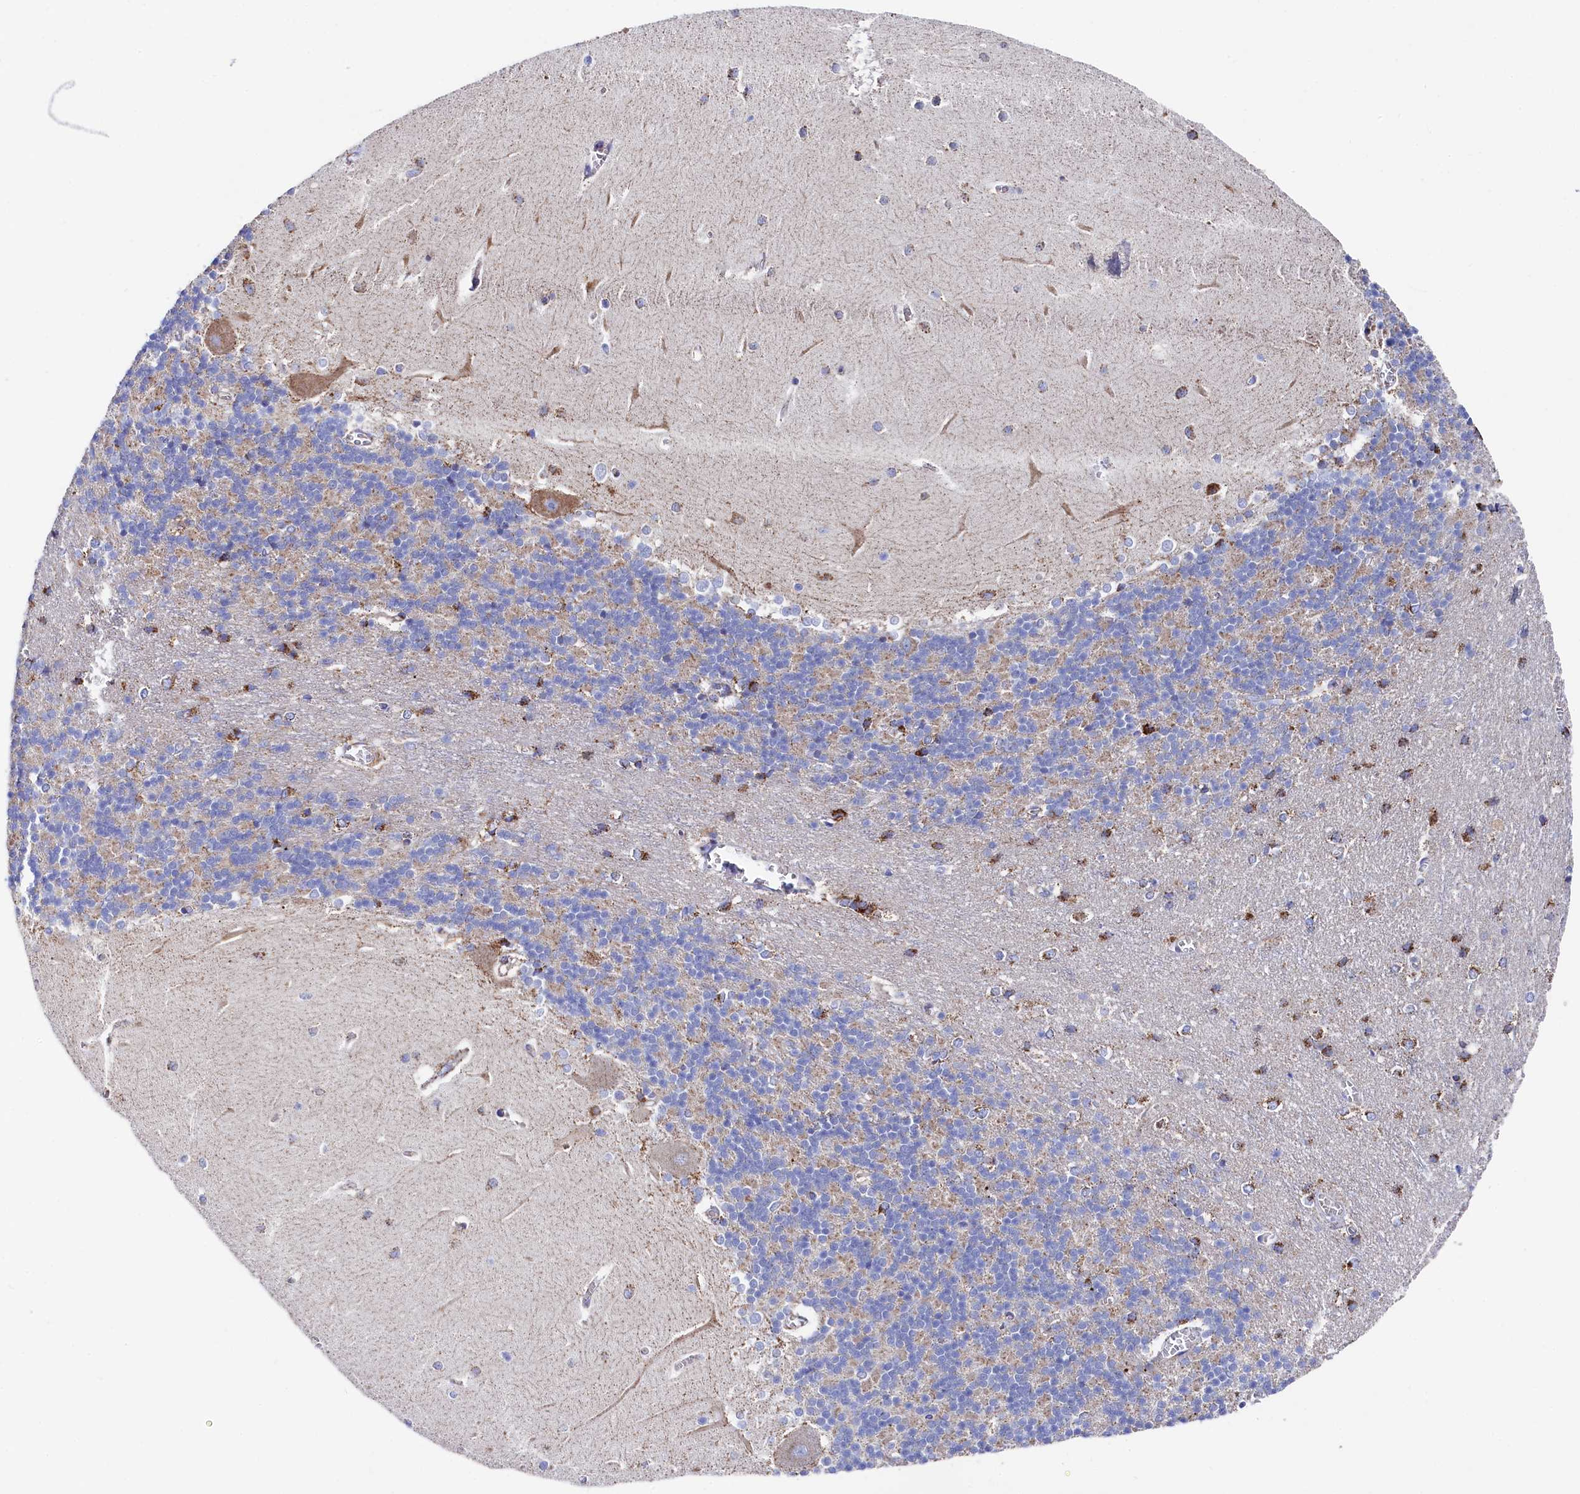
{"staining": {"intensity": "moderate", "quantity": "<25%", "location": "cytoplasmic/membranous"}, "tissue": "cerebellum", "cell_type": "Cells in granular layer", "image_type": "normal", "snomed": [{"axis": "morphology", "description": "Normal tissue, NOS"}, {"axis": "topography", "description": "Cerebellum"}], "caption": "Unremarkable cerebellum demonstrates moderate cytoplasmic/membranous expression in approximately <25% of cells in granular layer, visualized by immunohistochemistry. Using DAB (3,3'-diaminobenzidine) (brown) and hematoxylin (blue) stains, captured at high magnification using brightfield microscopy.", "gene": "MMAB", "patient": {"sex": "male", "age": 37}}